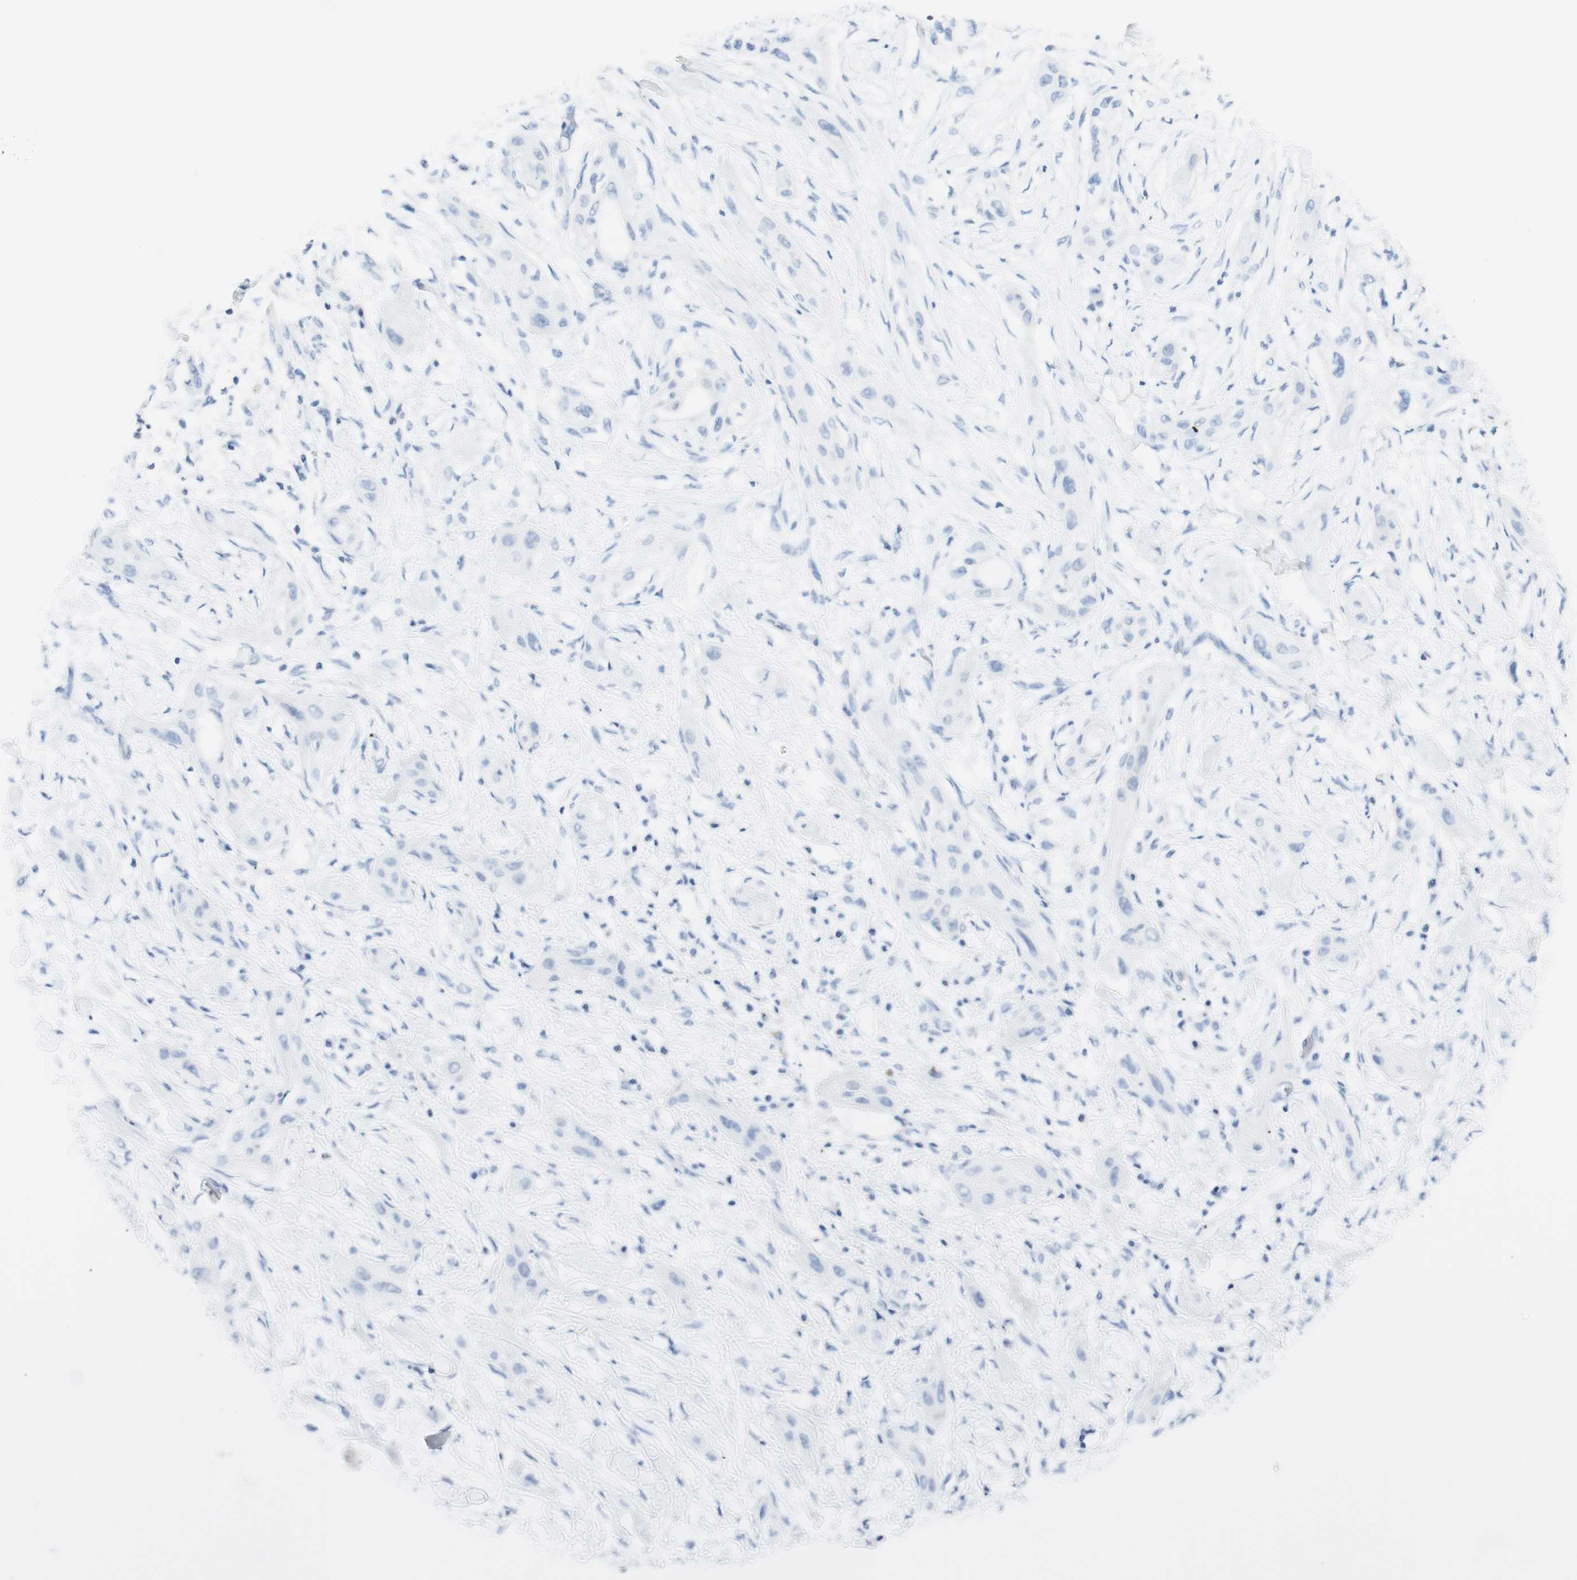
{"staining": {"intensity": "negative", "quantity": "none", "location": "none"}, "tissue": "lung cancer", "cell_type": "Tumor cells", "image_type": "cancer", "snomed": [{"axis": "morphology", "description": "Squamous cell carcinoma, NOS"}, {"axis": "topography", "description": "Lung"}], "caption": "Tumor cells show no significant protein expression in lung cancer.", "gene": "TPO", "patient": {"sex": "female", "age": 47}}